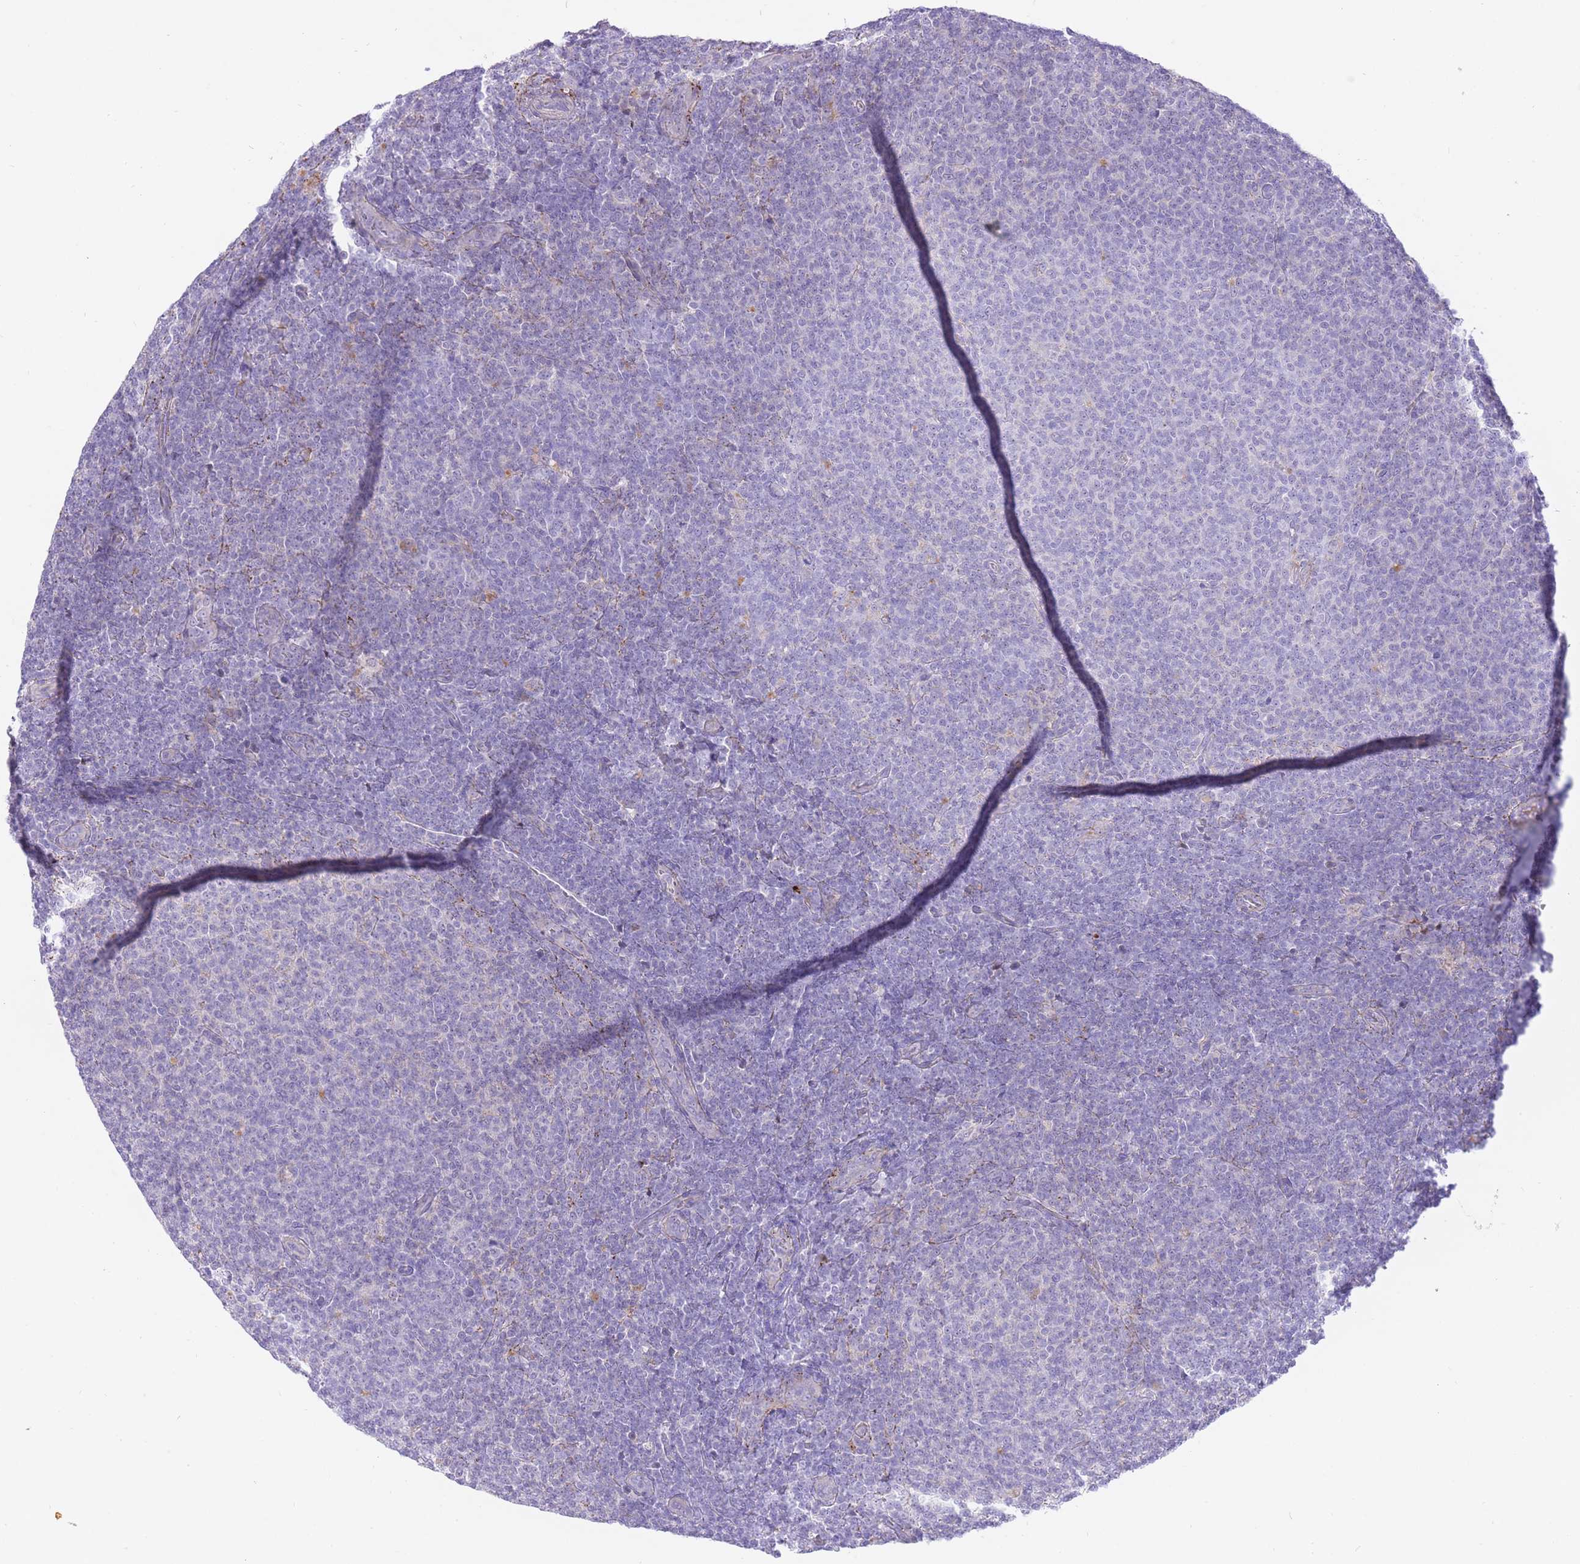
{"staining": {"intensity": "negative", "quantity": "none", "location": "none"}, "tissue": "lymphoma", "cell_type": "Tumor cells", "image_type": "cancer", "snomed": [{"axis": "morphology", "description": "Malignant lymphoma, non-Hodgkin's type, Low grade"}, {"axis": "topography", "description": "Lymph node"}], "caption": "Immunohistochemistry (IHC) photomicrograph of human low-grade malignant lymphoma, non-Hodgkin's type stained for a protein (brown), which displays no staining in tumor cells.", "gene": "HRG", "patient": {"sex": "male", "age": 66}}